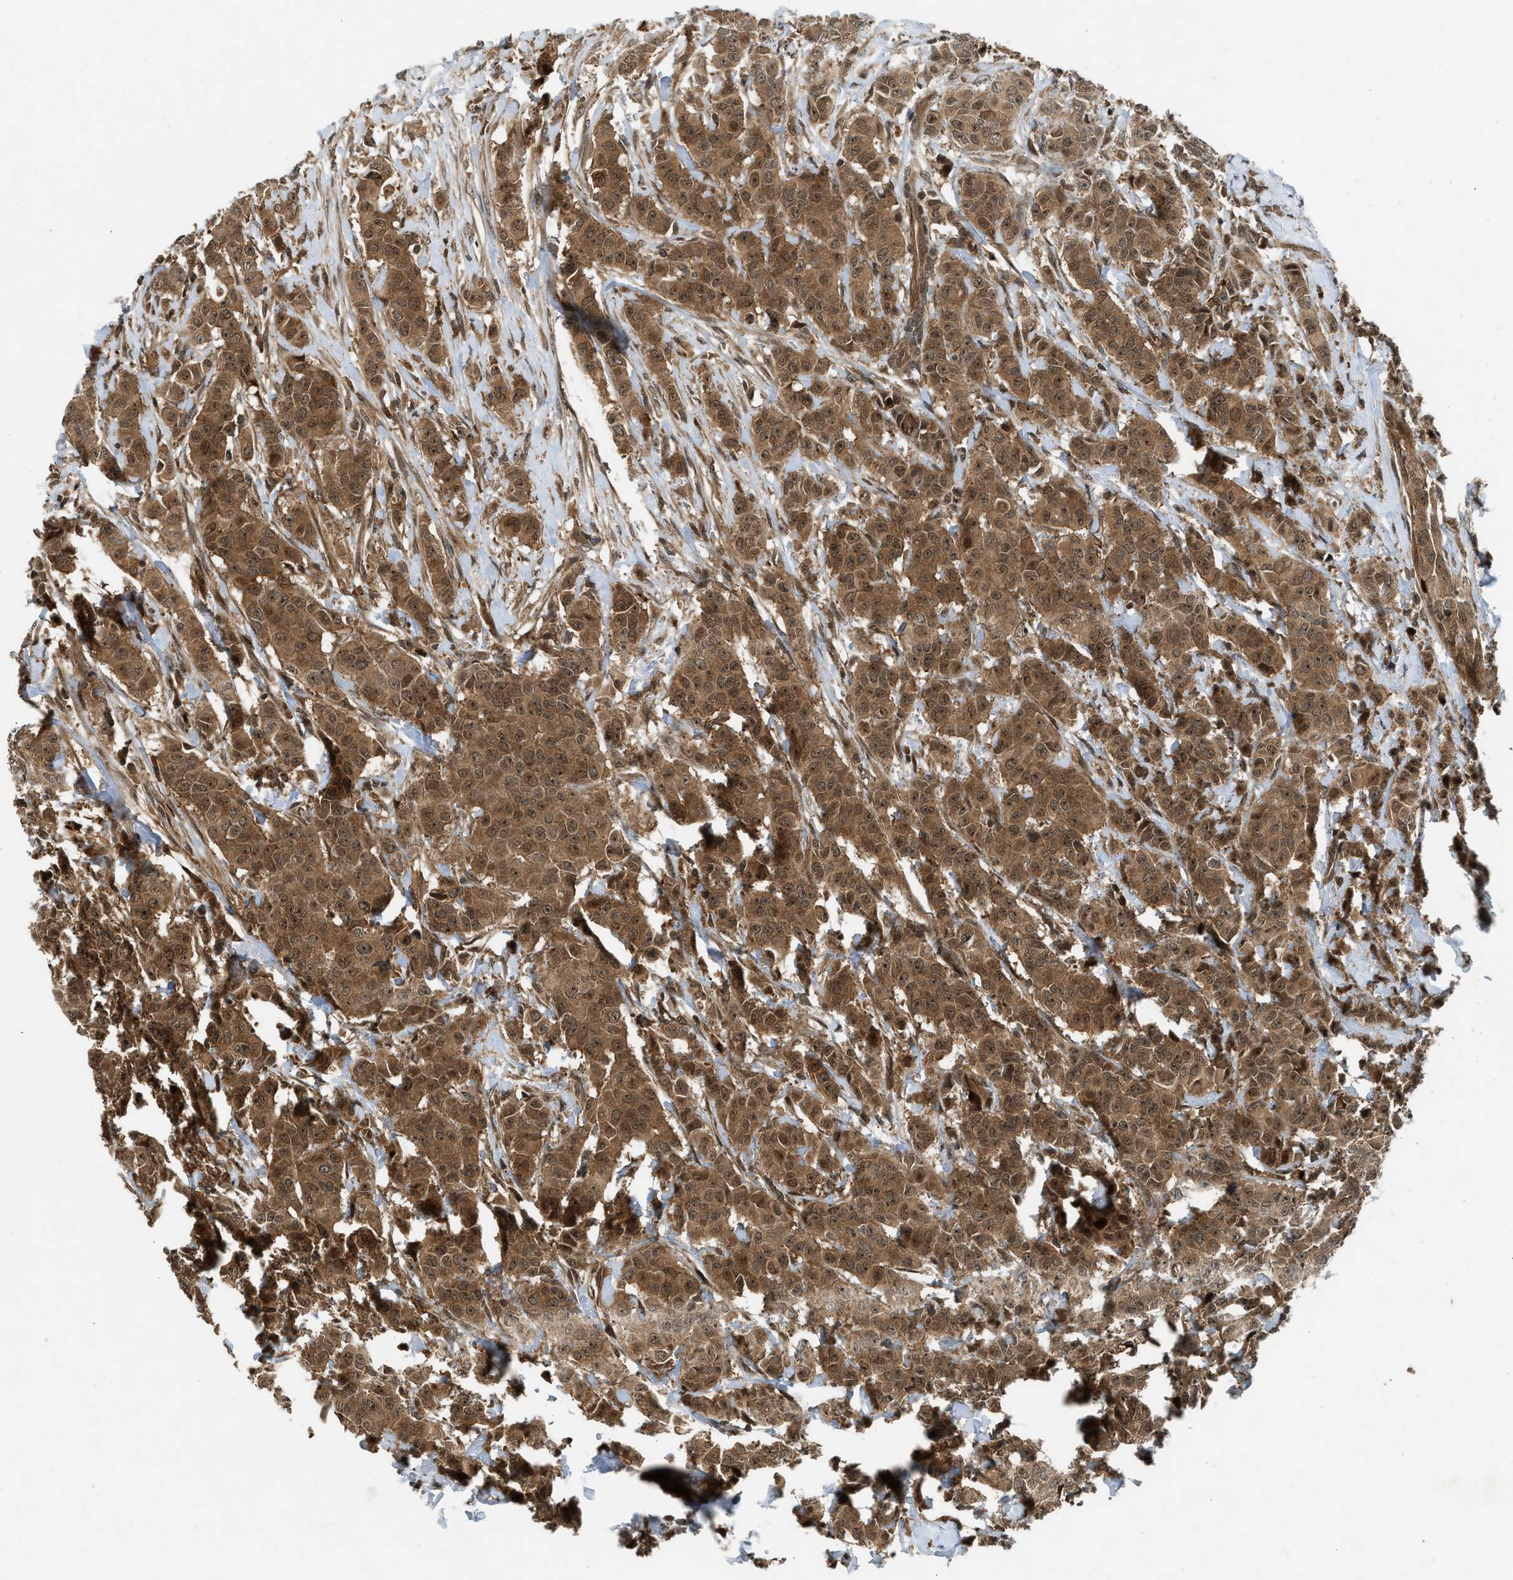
{"staining": {"intensity": "strong", "quantity": ">75%", "location": "cytoplasmic/membranous,nuclear"}, "tissue": "breast cancer", "cell_type": "Tumor cells", "image_type": "cancer", "snomed": [{"axis": "morphology", "description": "Normal tissue, NOS"}, {"axis": "morphology", "description": "Duct carcinoma"}, {"axis": "topography", "description": "Breast"}], "caption": "An image showing strong cytoplasmic/membranous and nuclear positivity in about >75% of tumor cells in infiltrating ductal carcinoma (breast), as visualized by brown immunohistochemical staining.", "gene": "TXNL1", "patient": {"sex": "female", "age": 40}}